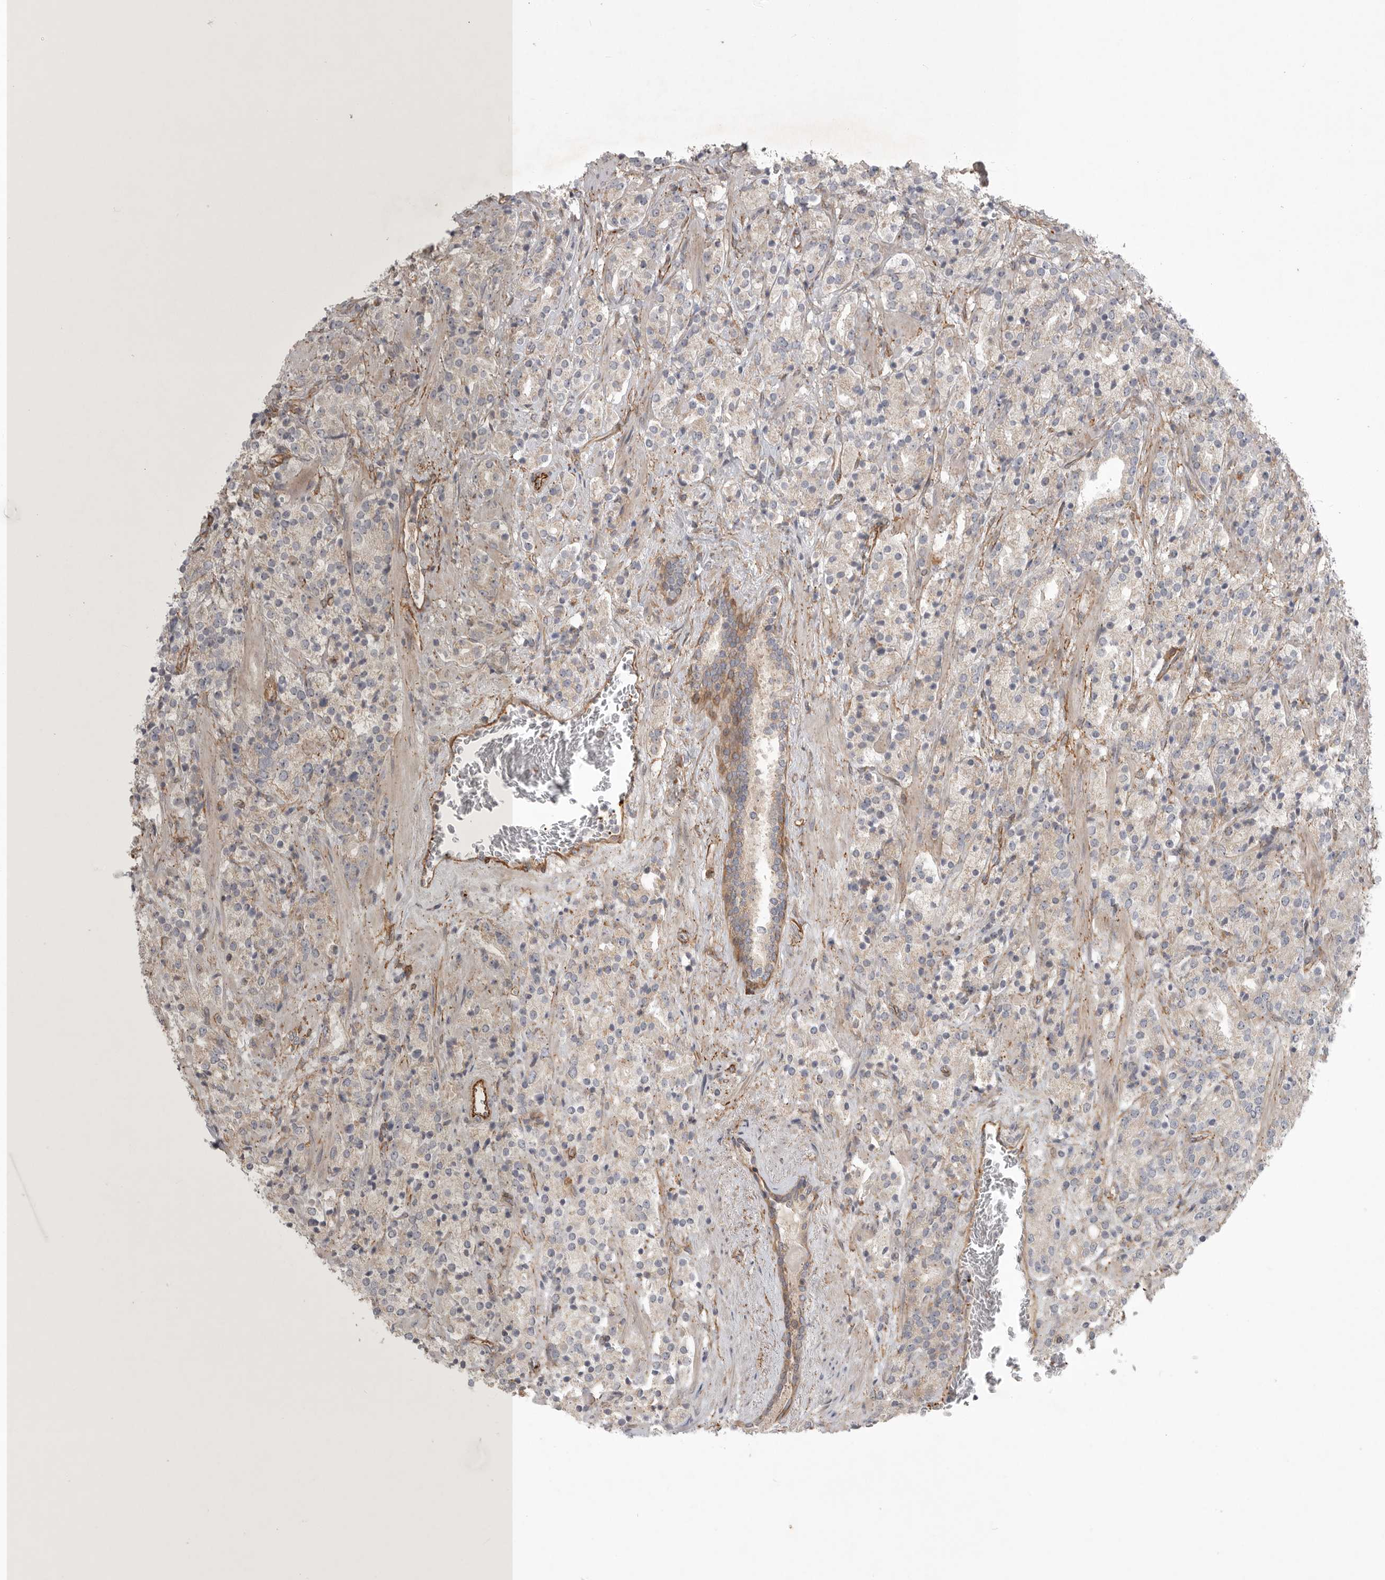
{"staining": {"intensity": "negative", "quantity": "none", "location": "none"}, "tissue": "prostate cancer", "cell_type": "Tumor cells", "image_type": "cancer", "snomed": [{"axis": "morphology", "description": "Adenocarcinoma, High grade"}, {"axis": "topography", "description": "Prostate"}], "caption": "IHC of high-grade adenocarcinoma (prostate) shows no positivity in tumor cells.", "gene": "LONRF1", "patient": {"sex": "male", "age": 71}}